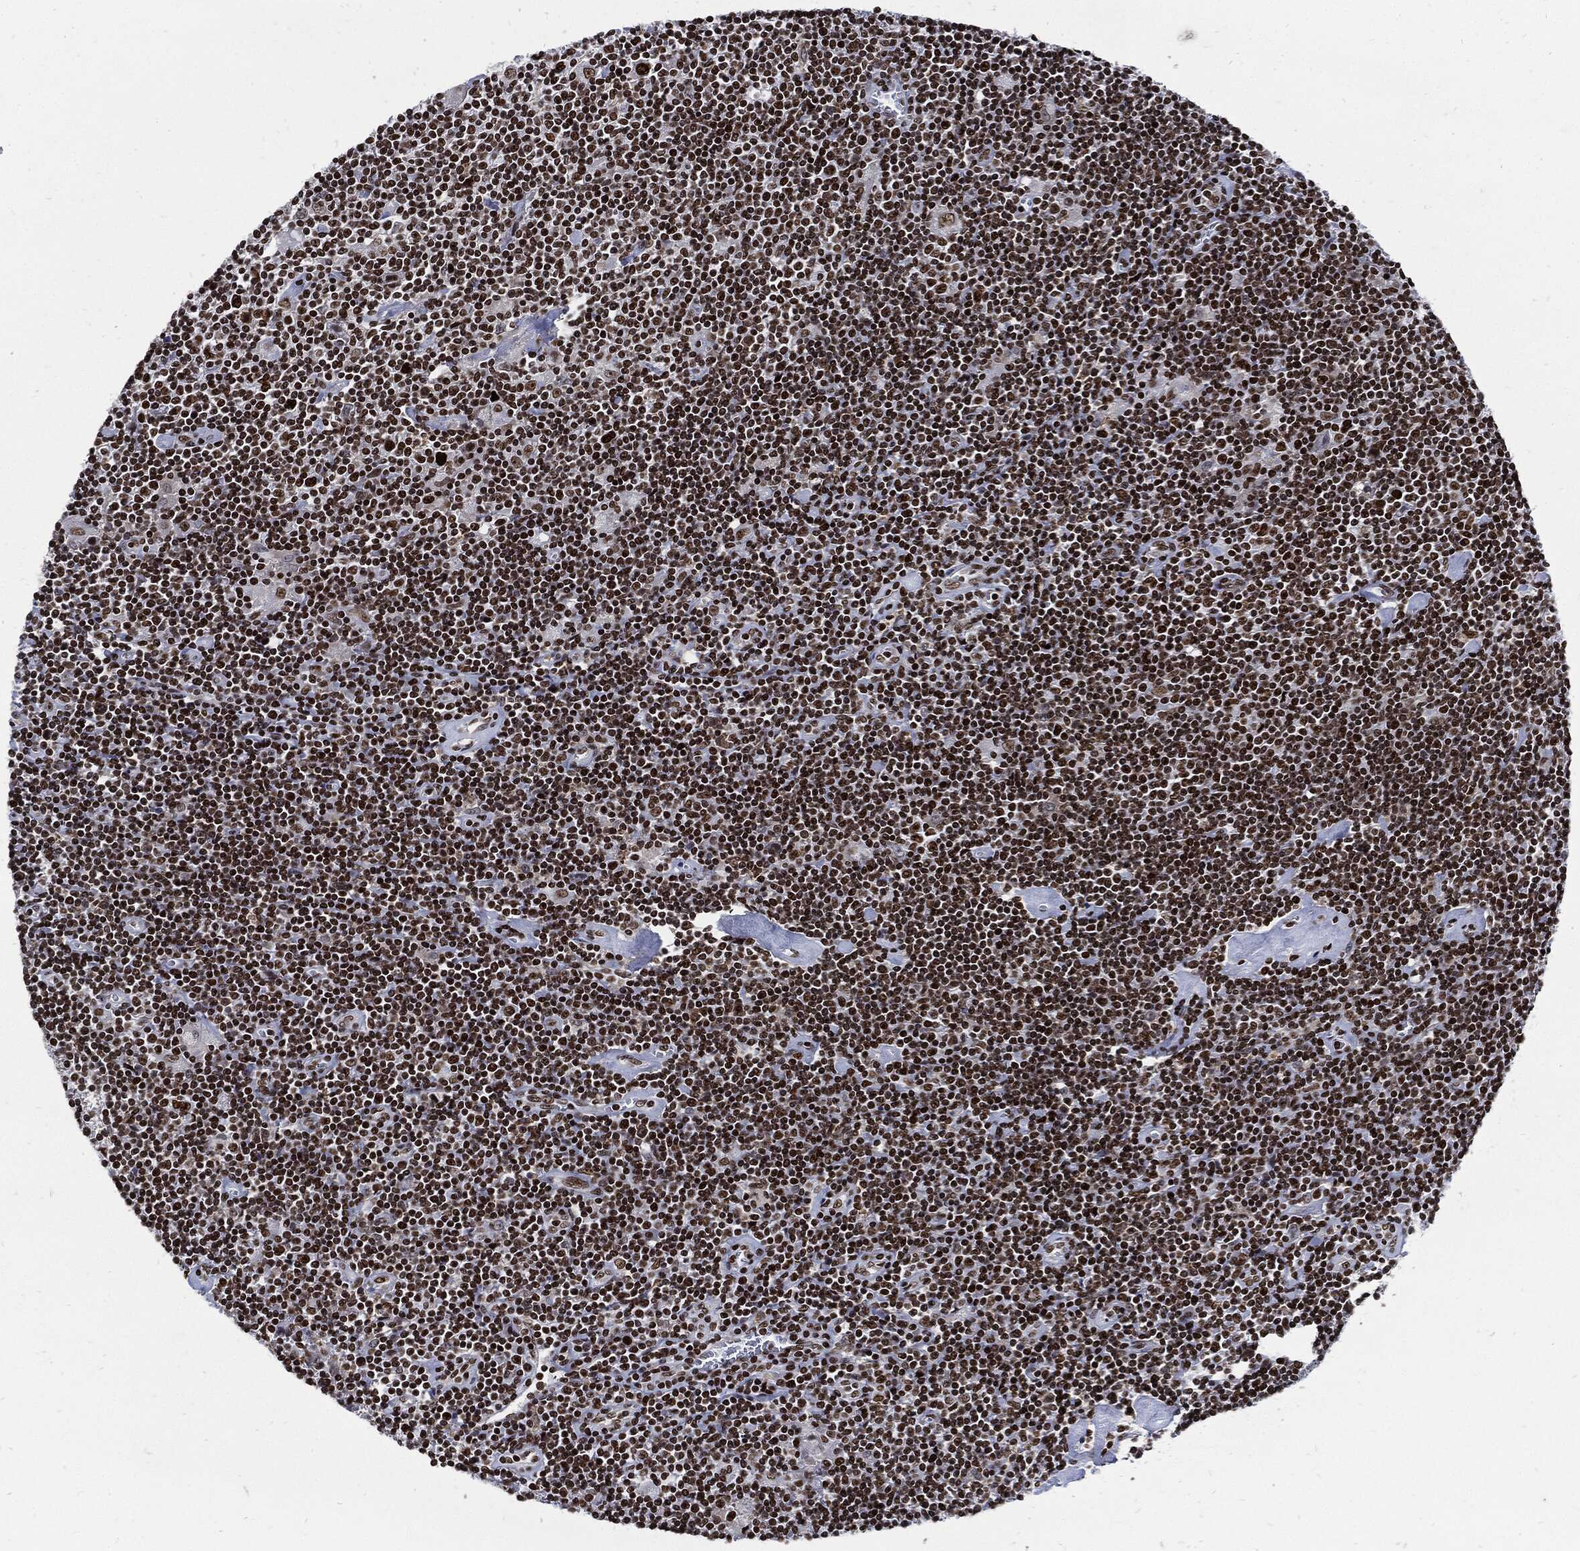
{"staining": {"intensity": "strong", "quantity": ">75%", "location": "nuclear"}, "tissue": "lymphoma", "cell_type": "Tumor cells", "image_type": "cancer", "snomed": [{"axis": "morphology", "description": "Hodgkin's disease, NOS"}, {"axis": "topography", "description": "Lymph node"}], "caption": "Immunohistochemistry staining of Hodgkin's disease, which displays high levels of strong nuclear staining in approximately >75% of tumor cells indicating strong nuclear protein staining. The staining was performed using DAB (3,3'-diaminobenzidine) (brown) for protein detection and nuclei were counterstained in hematoxylin (blue).", "gene": "TERF2", "patient": {"sex": "male", "age": 40}}